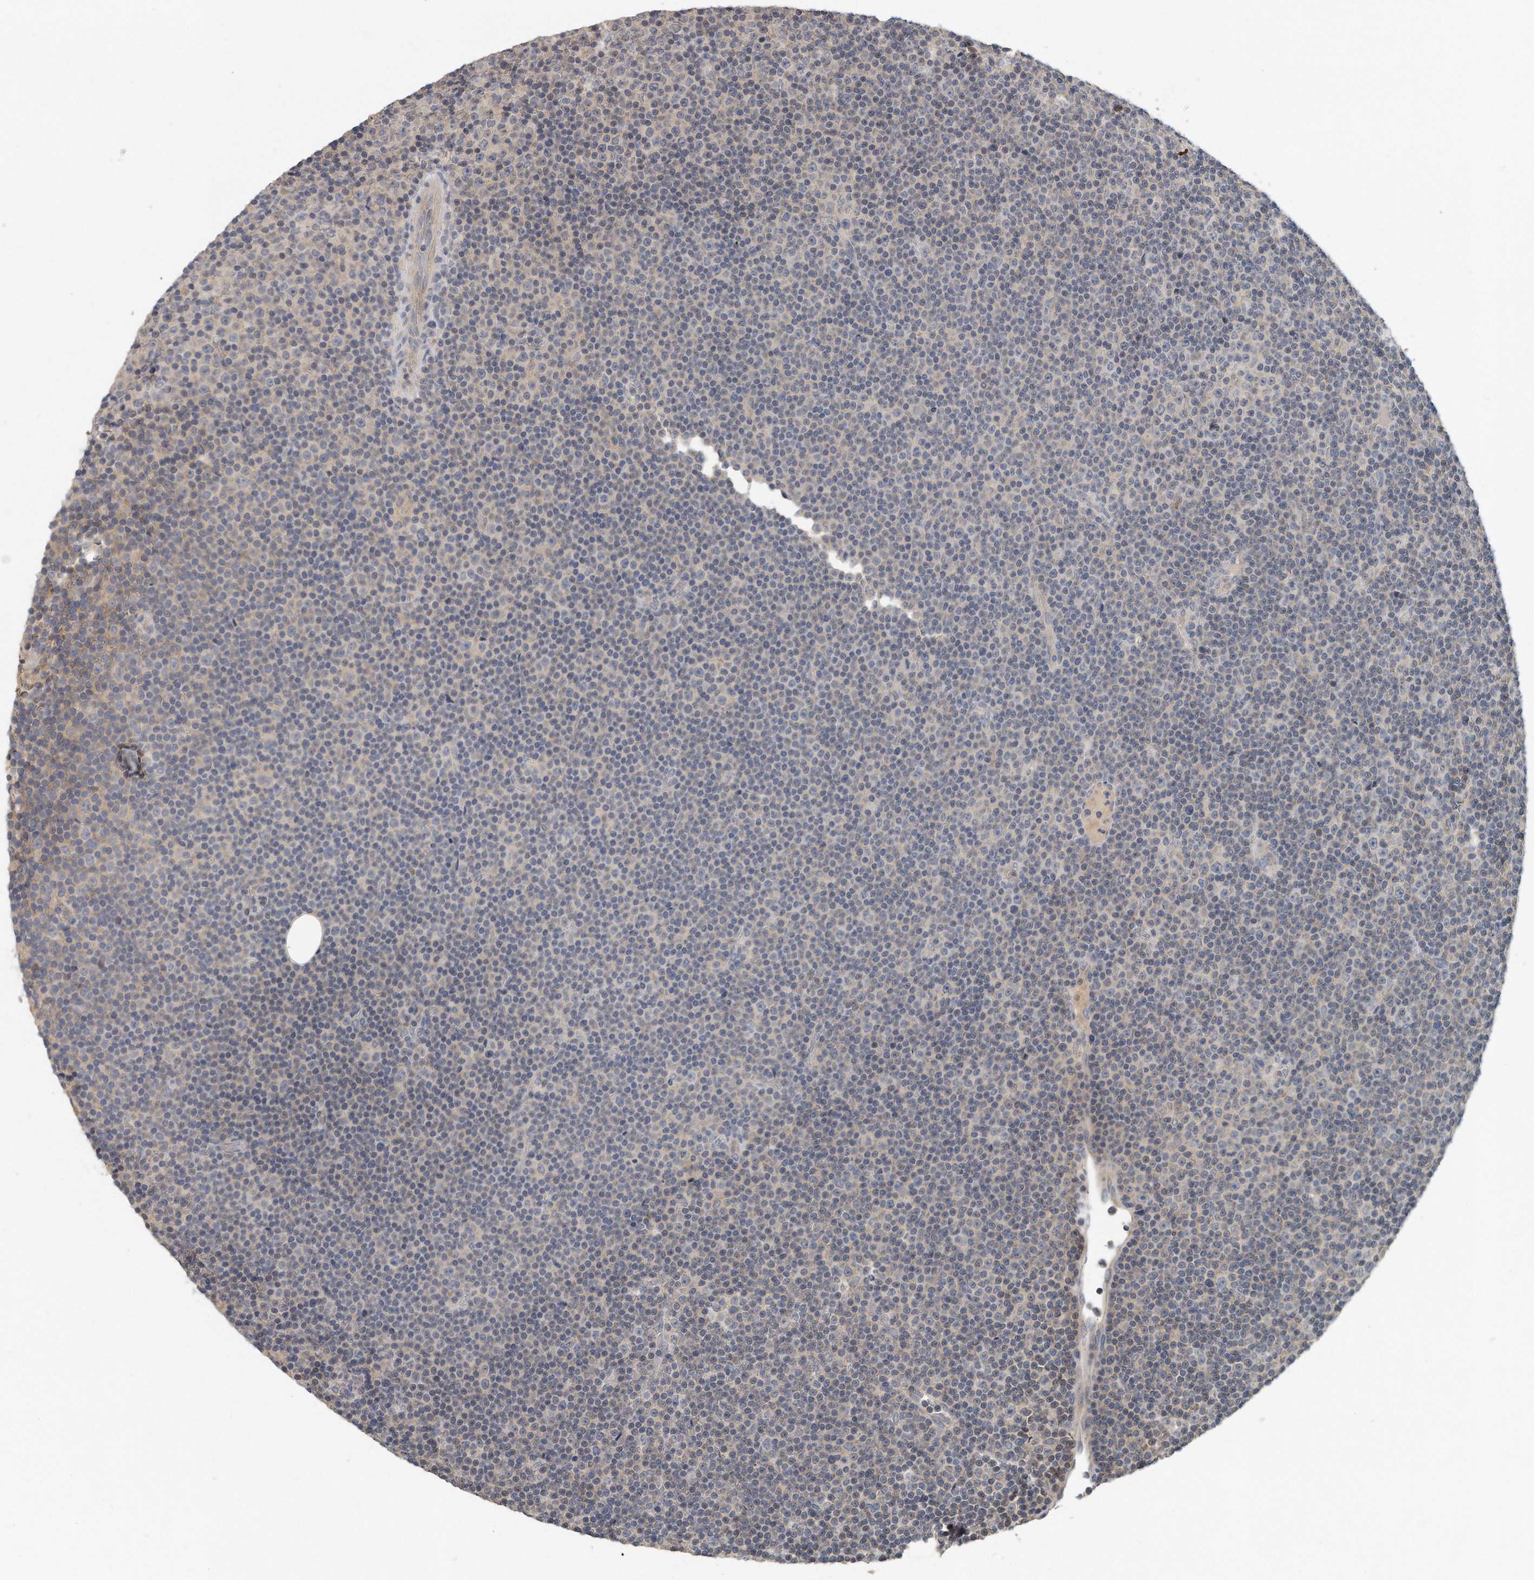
{"staining": {"intensity": "negative", "quantity": "none", "location": "none"}, "tissue": "lymphoma", "cell_type": "Tumor cells", "image_type": "cancer", "snomed": [{"axis": "morphology", "description": "Malignant lymphoma, non-Hodgkin's type, Low grade"}, {"axis": "topography", "description": "Lymph node"}], "caption": "Immunohistochemistry (IHC) photomicrograph of human malignant lymphoma, non-Hodgkin's type (low-grade) stained for a protein (brown), which exhibits no positivity in tumor cells.", "gene": "TRAPPC14", "patient": {"sex": "female", "age": 67}}